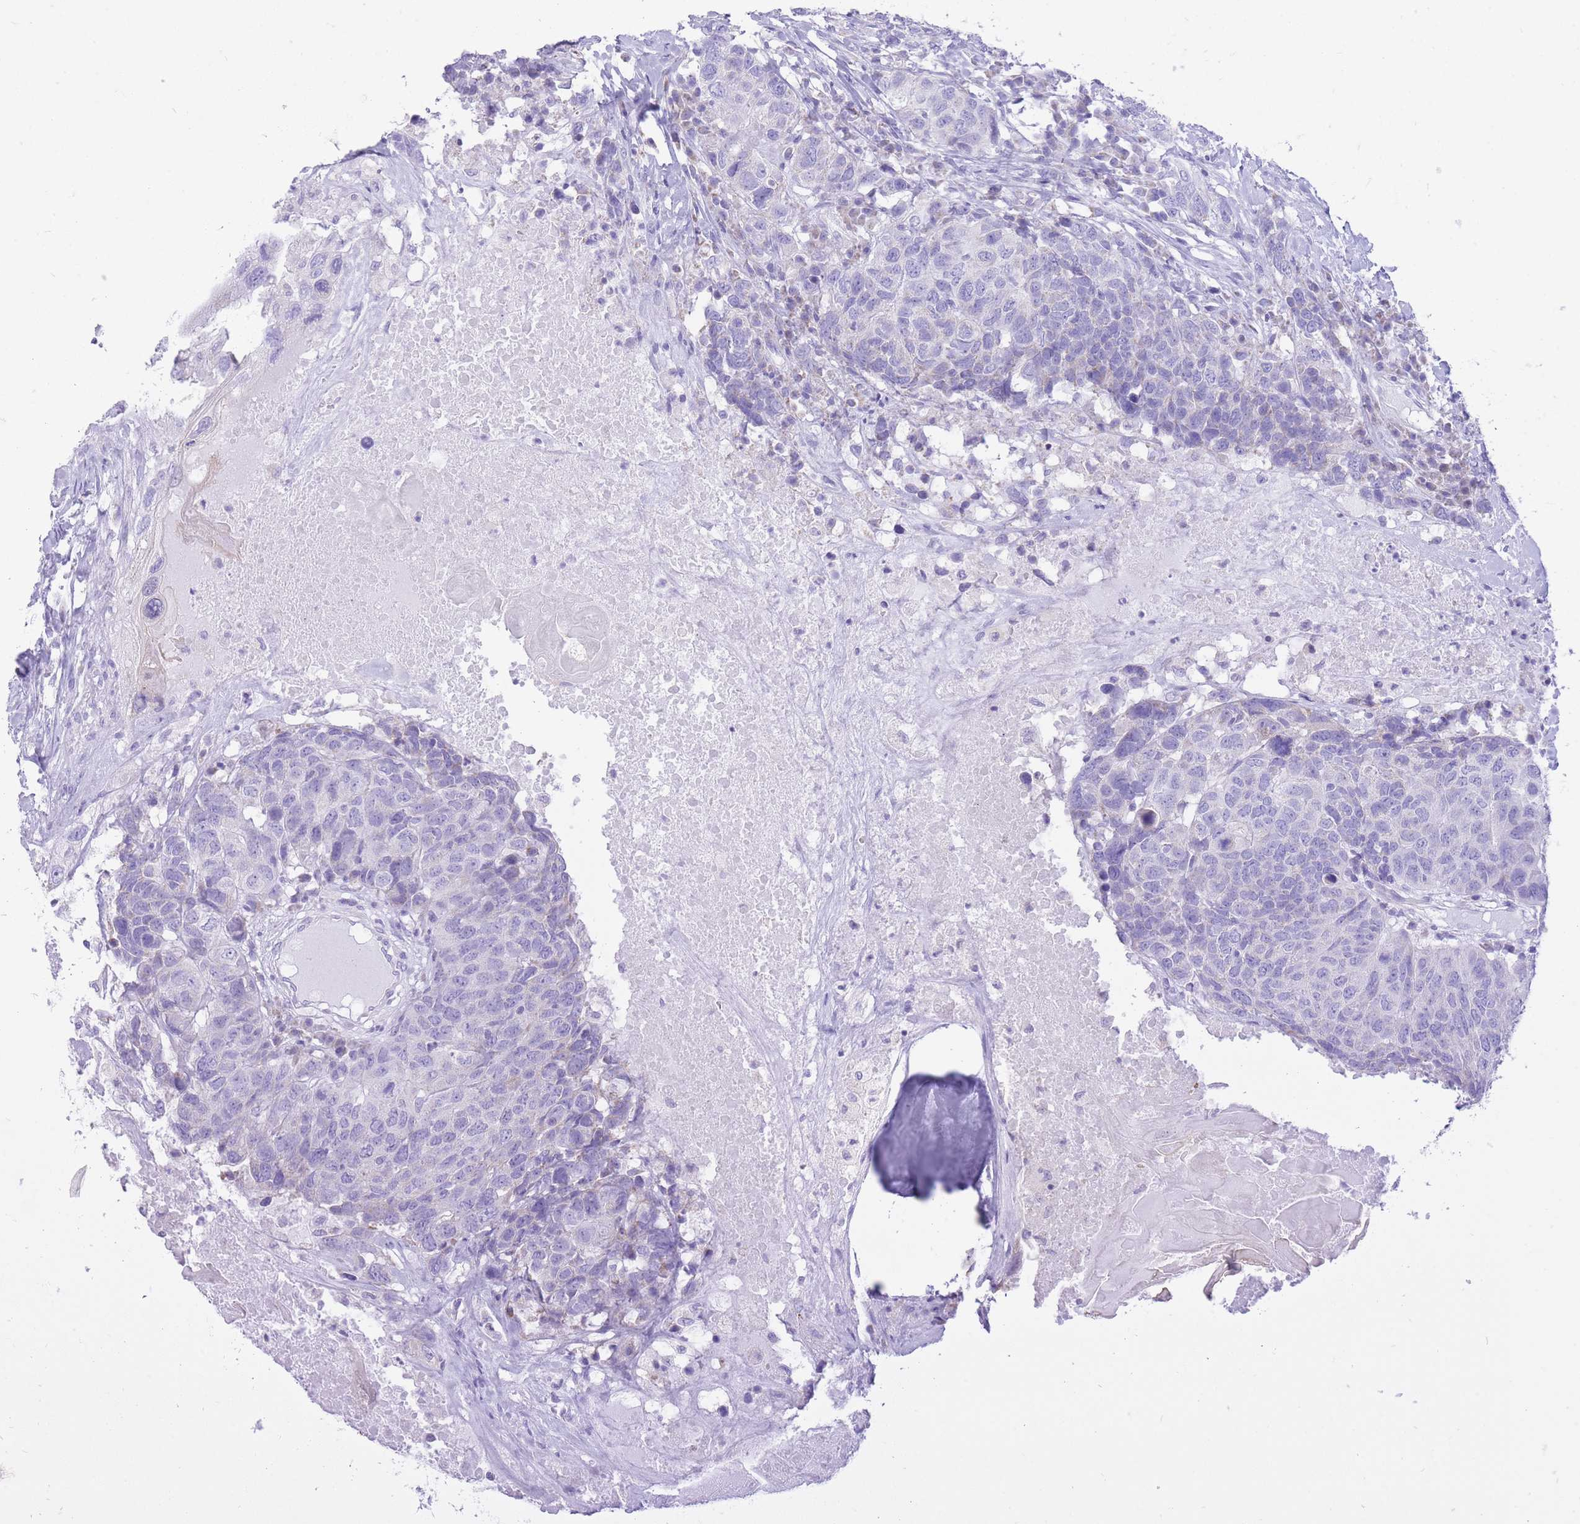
{"staining": {"intensity": "negative", "quantity": "none", "location": "none"}, "tissue": "head and neck cancer", "cell_type": "Tumor cells", "image_type": "cancer", "snomed": [{"axis": "morphology", "description": "Squamous cell carcinoma, NOS"}, {"axis": "topography", "description": "Head-Neck"}], "caption": "IHC micrograph of human head and neck cancer stained for a protein (brown), which demonstrates no positivity in tumor cells. Nuclei are stained in blue.", "gene": "SLC4A4", "patient": {"sex": "male", "age": 66}}